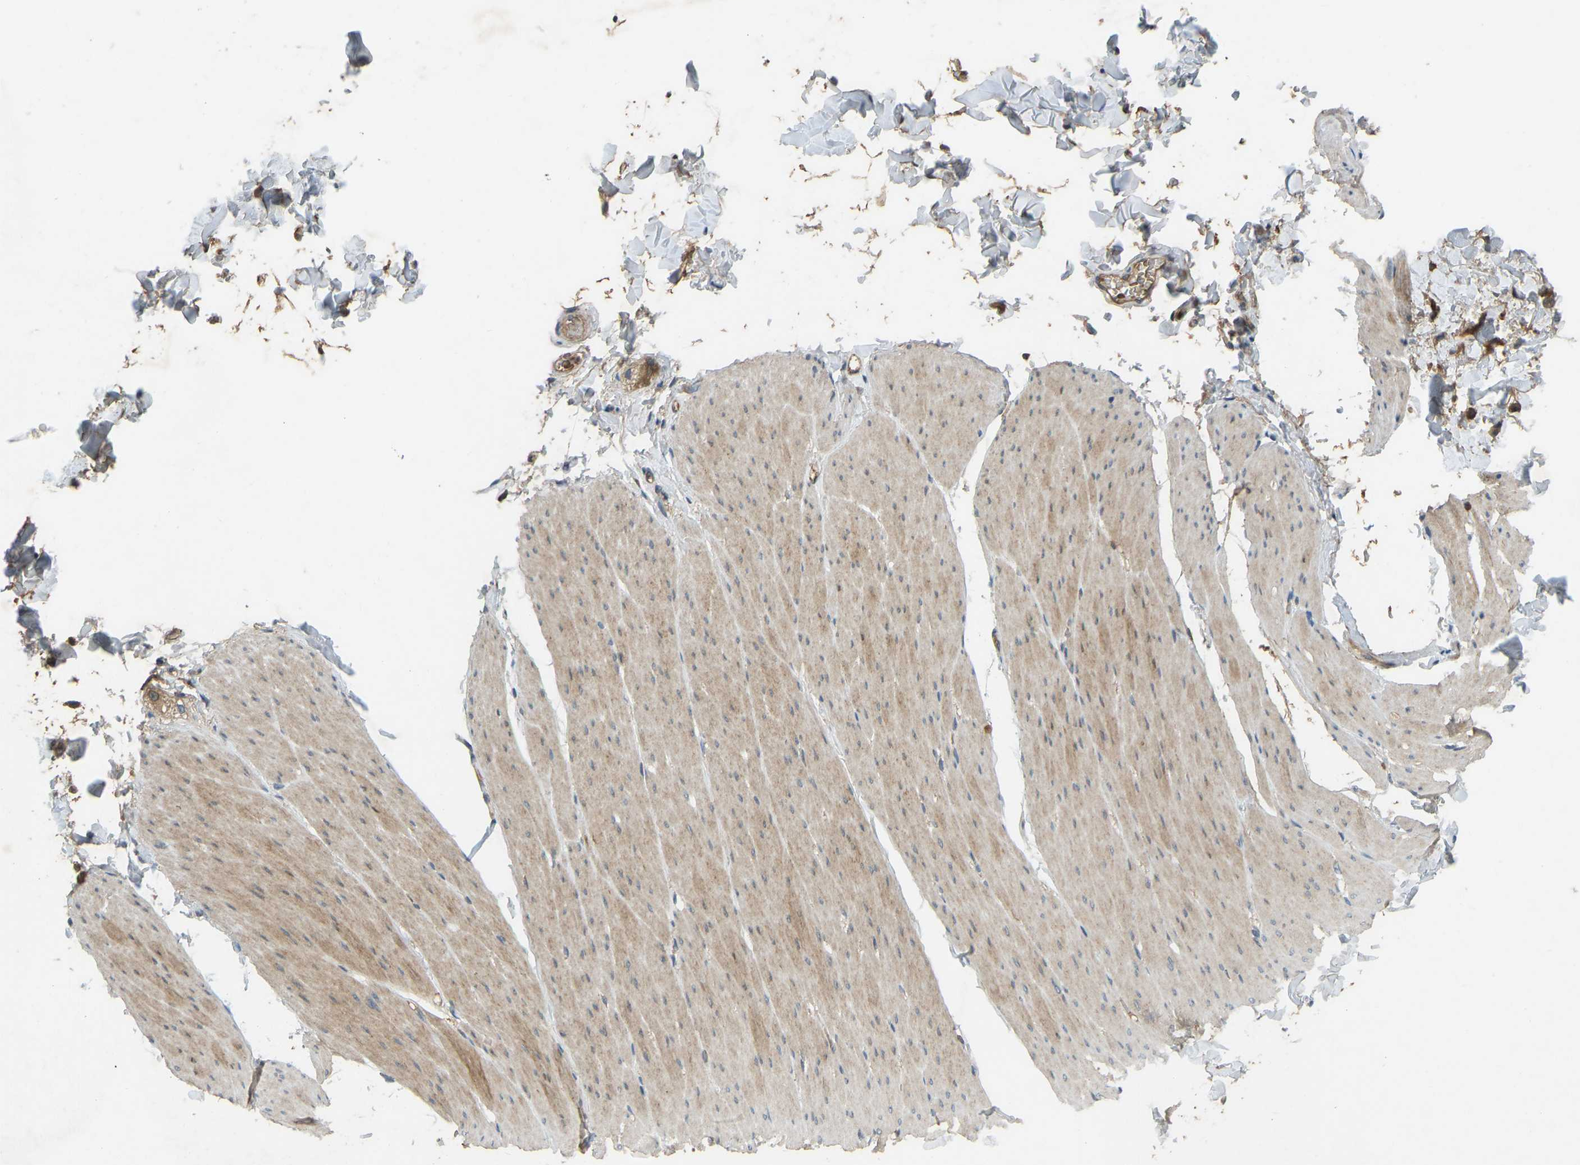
{"staining": {"intensity": "moderate", "quantity": ">75%", "location": "cytoplasmic/membranous"}, "tissue": "smooth muscle", "cell_type": "Smooth muscle cells", "image_type": "normal", "snomed": [{"axis": "morphology", "description": "Normal tissue, NOS"}, {"axis": "topography", "description": "Smooth muscle"}, {"axis": "topography", "description": "Colon"}], "caption": "High-magnification brightfield microscopy of unremarkable smooth muscle stained with DAB (brown) and counterstained with hematoxylin (blue). smooth muscle cells exhibit moderate cytoplasmic/membranous staining is appreciated in about>75% of cells.", "gene": "ZNF71", "patient": {"sex": "male", "age": 67}}